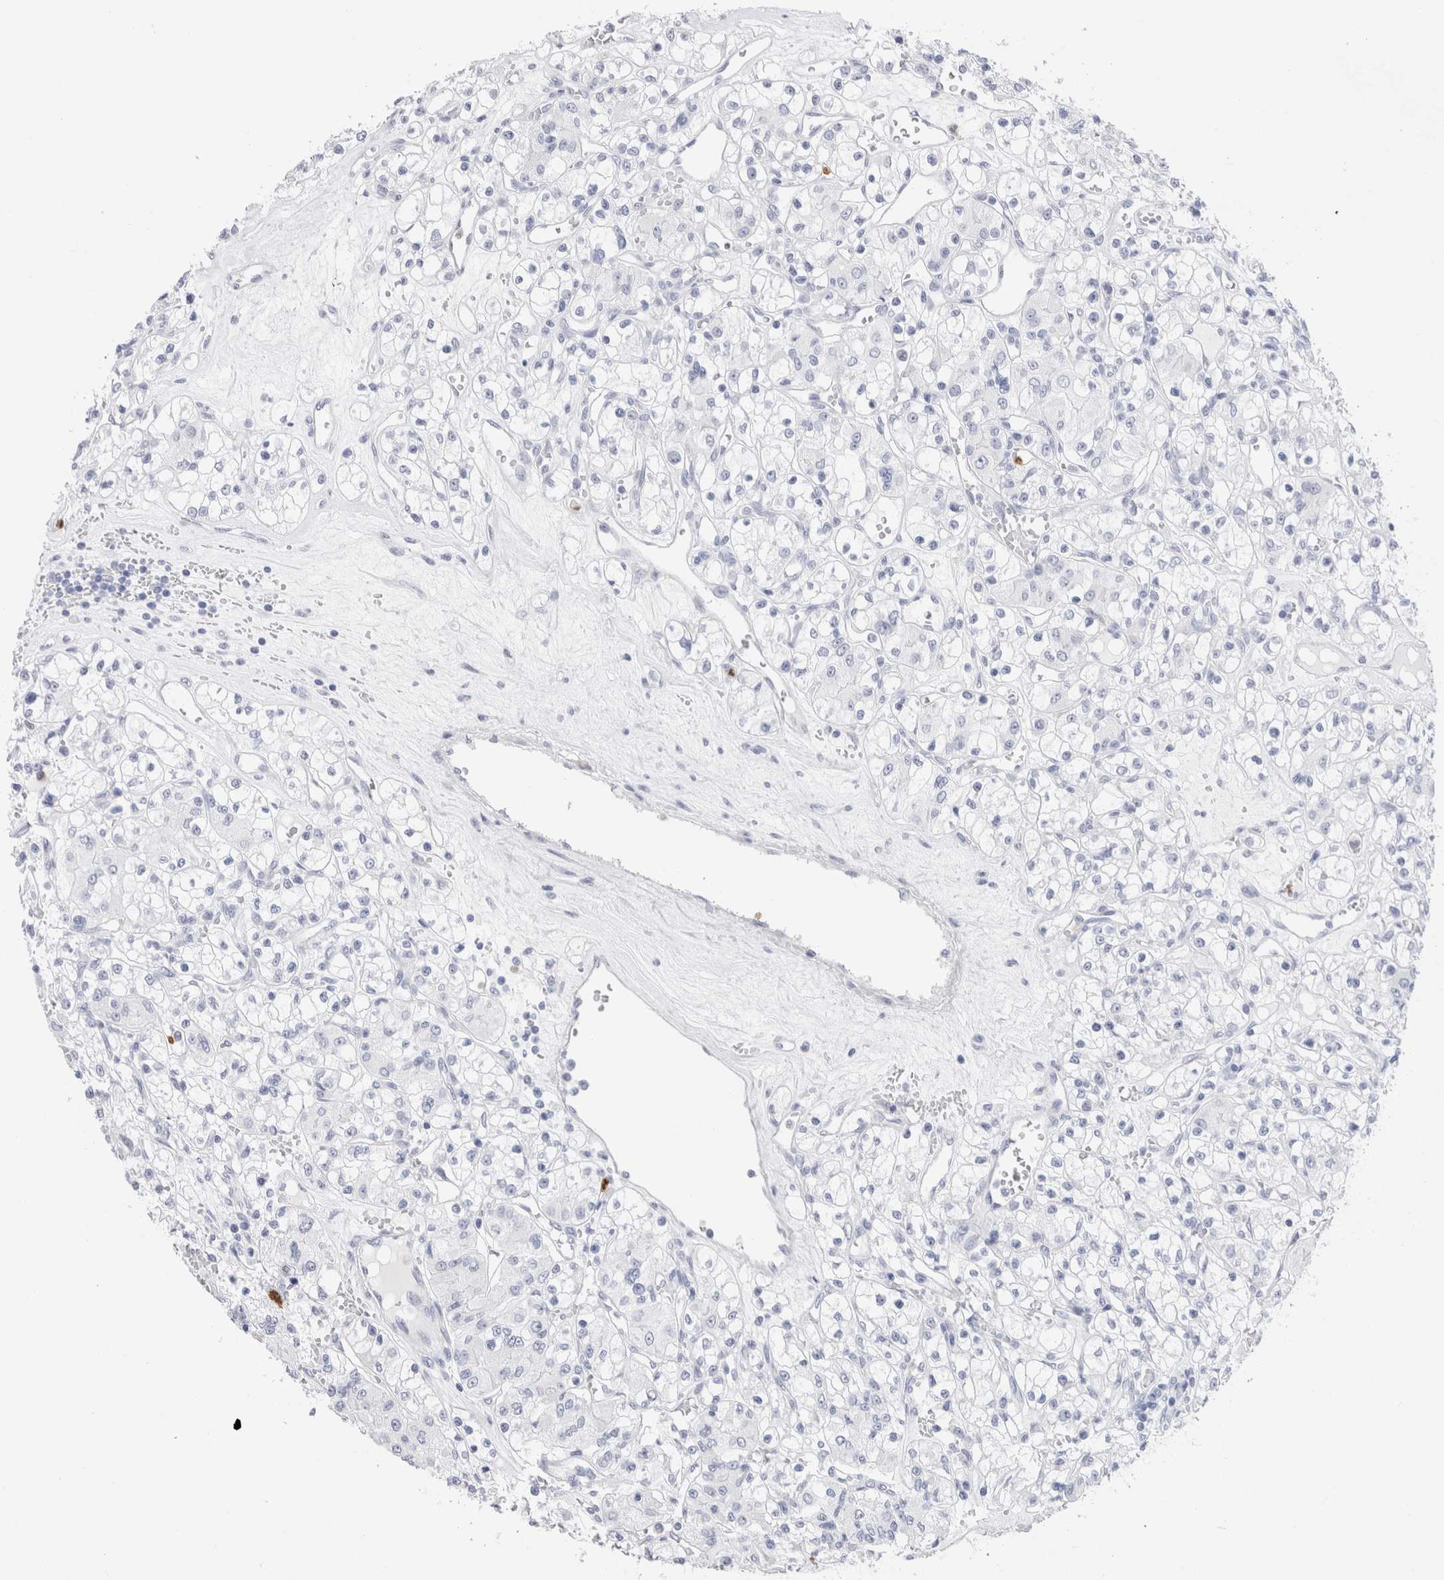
{"staining": {"intensity": "negative", "quantity": "none", "location": "none"}, "tissue": "renal cancer", "cell_type": "Tumor cells", "image_type": "cancer", "snomed": [{"axis": "morphology", "description": "Adenocarcinoma, NOS"}, {"axis": "topography", "description": "Kidney"}], "caption": "Protein analysis of renal cancer (adenocarcinoma) displays no significant positivity in tumor cells.", "gene": "SLC10A5", "patient": {"sex": "female", "age": 59}}